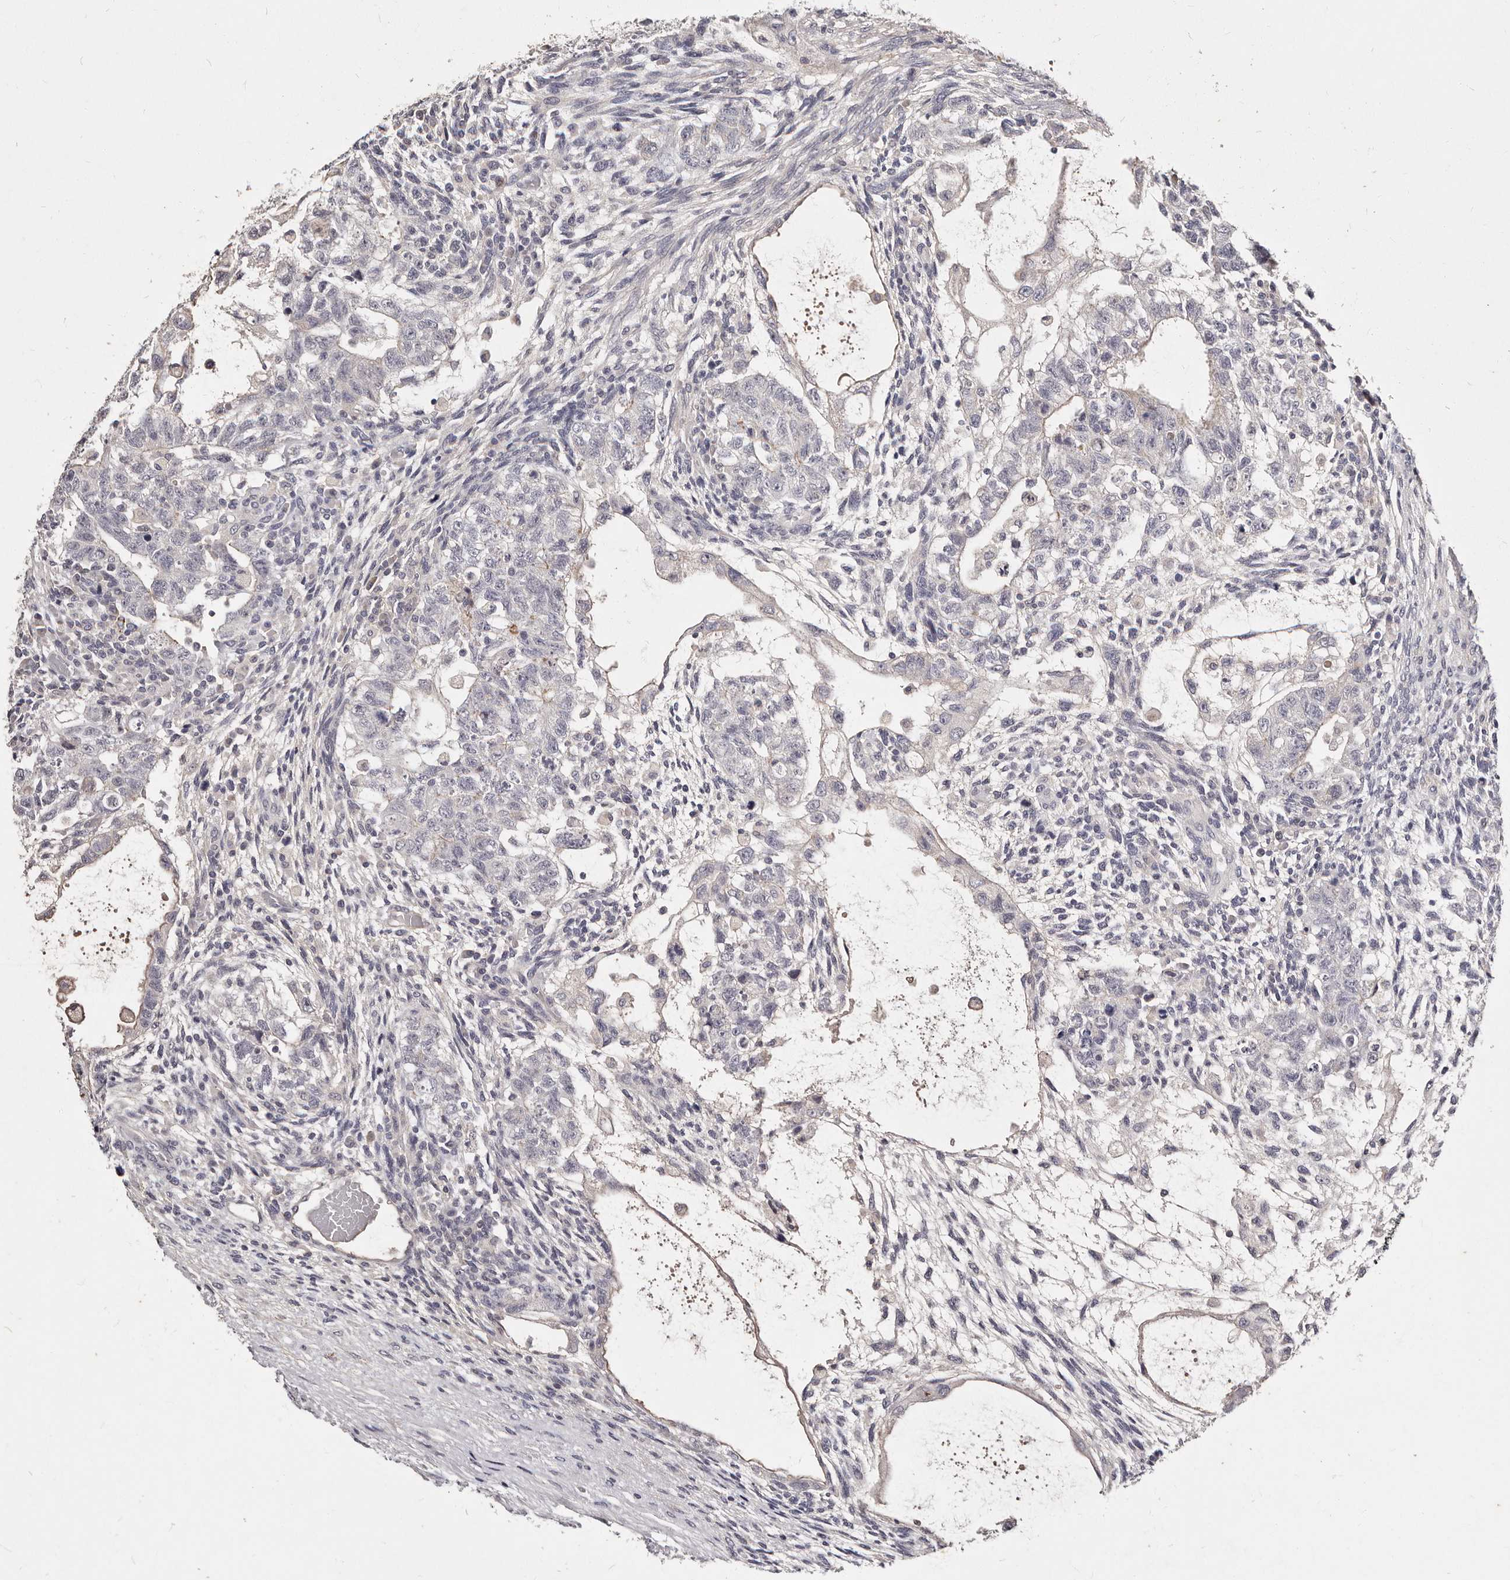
{"staining": {"intensity": "negative", "quantity": "none", "location": "none"}, "tissue": "testis cancer", "cell_type": "Tumor cells", "image_type": "cancer", "snomed": [{"axis": "morphology", "description": "Normal tissue, NOS"}, {"axis": "morphology", "description": "Carcinoma, Embryonal, NOS"}, {"axis": "topography", "description": "Testis"}], "caption": "The immunohistochemistry photomicrograph has no significant staining in tumor cells of testis cancer (embryonal carcinoma) tissue. Nuclei are stained in blue.", "gene": "MRPS33", "patient": {"sex": "male", "age": 36}}